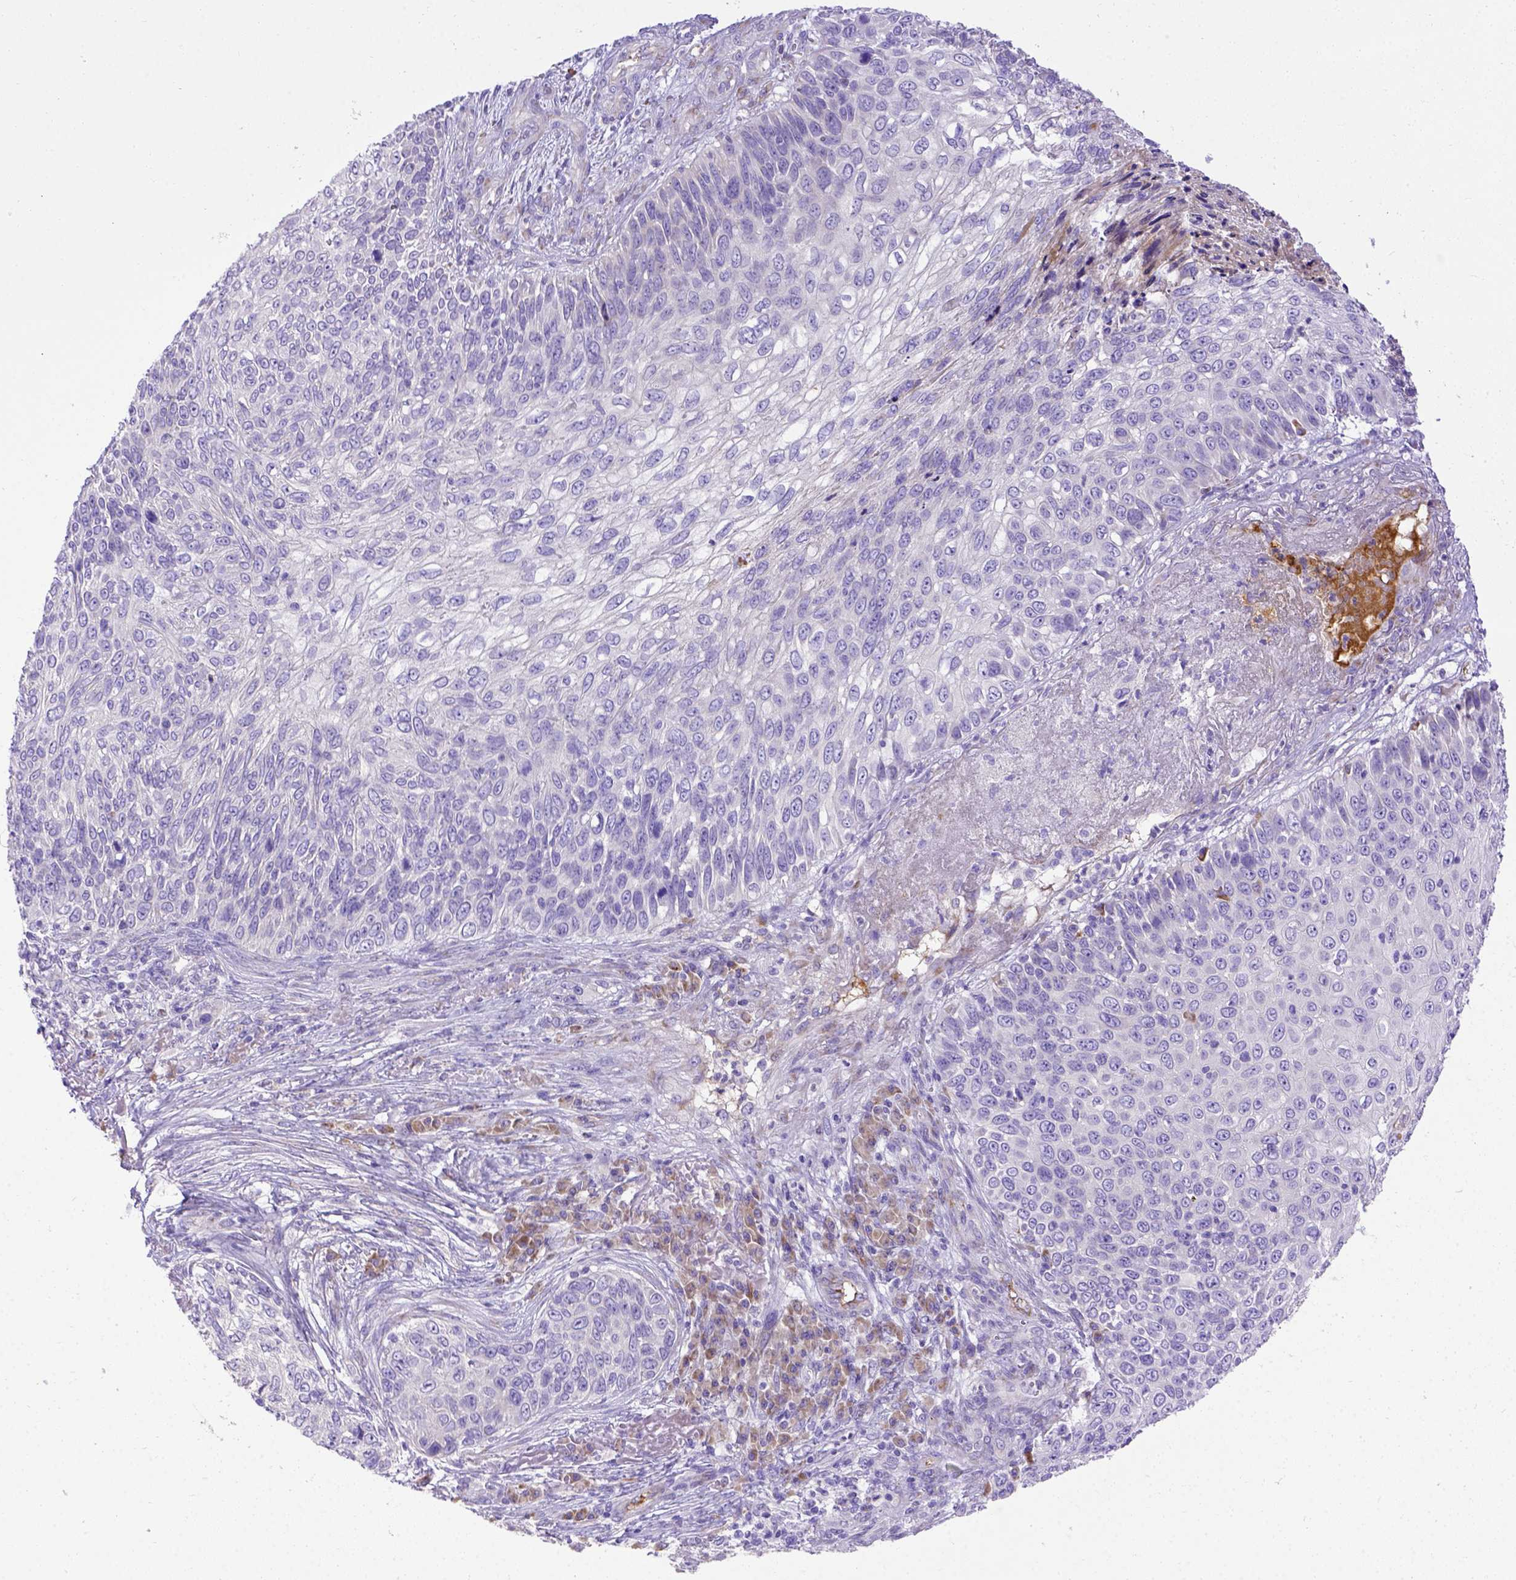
{"staining": {"intensity": "negative", "quantity": "none", "location": "none"}, "tissue": "skin cancer", "cell_type": "Tumor cells", "image_type": "cancer", "snomed": [{"axis": "morphology", "description": "Squamous cell carcinoma, NOS"}, {"axis": "topography", "description": "Skin"}], "caption": "Immunohistochemistry of human skin squamous cell carcinoma displays no staining in tumor cells.", "gene": "CFAP300", "patient": {"sex": "male", "age": 92}}